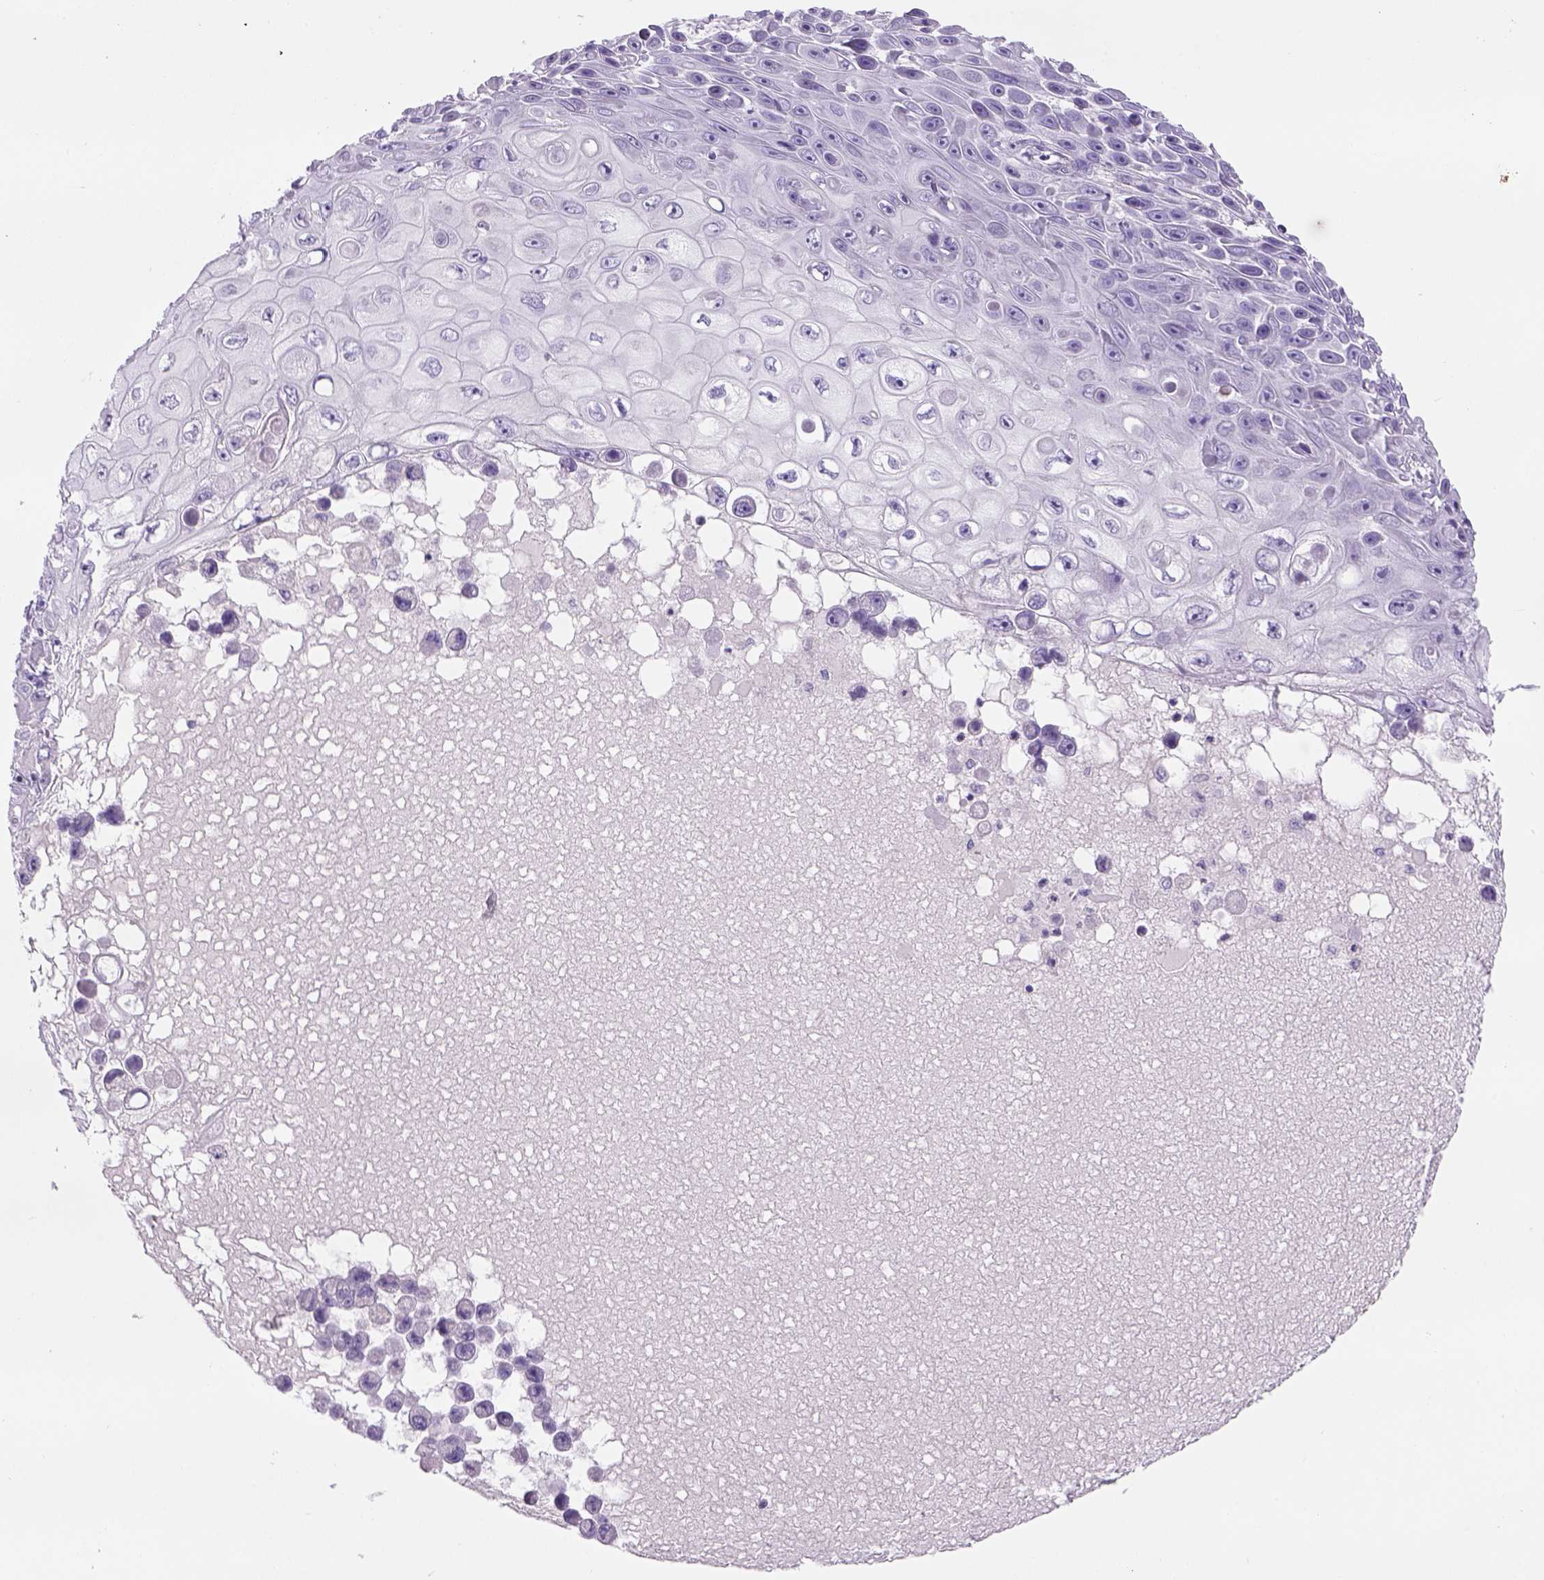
{"staining": {"intensity": "negative", "quantity": "none", "location": "none"}, "tissue": "skin cancer", "cell_type": "Tumor cells", "image_type": "cancer", "snomed": [{"axis": "morphology", "description": "Squamous cell carcinoma, NOS"}, {"axis": "topography", "description": "Skin"}], "caption": "DAB (3,3'-diaminobenzidine) immunohistochemical staining of skin cancer (squamous cell carcinoma) exhibits no significant staining in tumor cells.", "gene": "TENM4", "patient": {"sex": "male", "age": 82}}